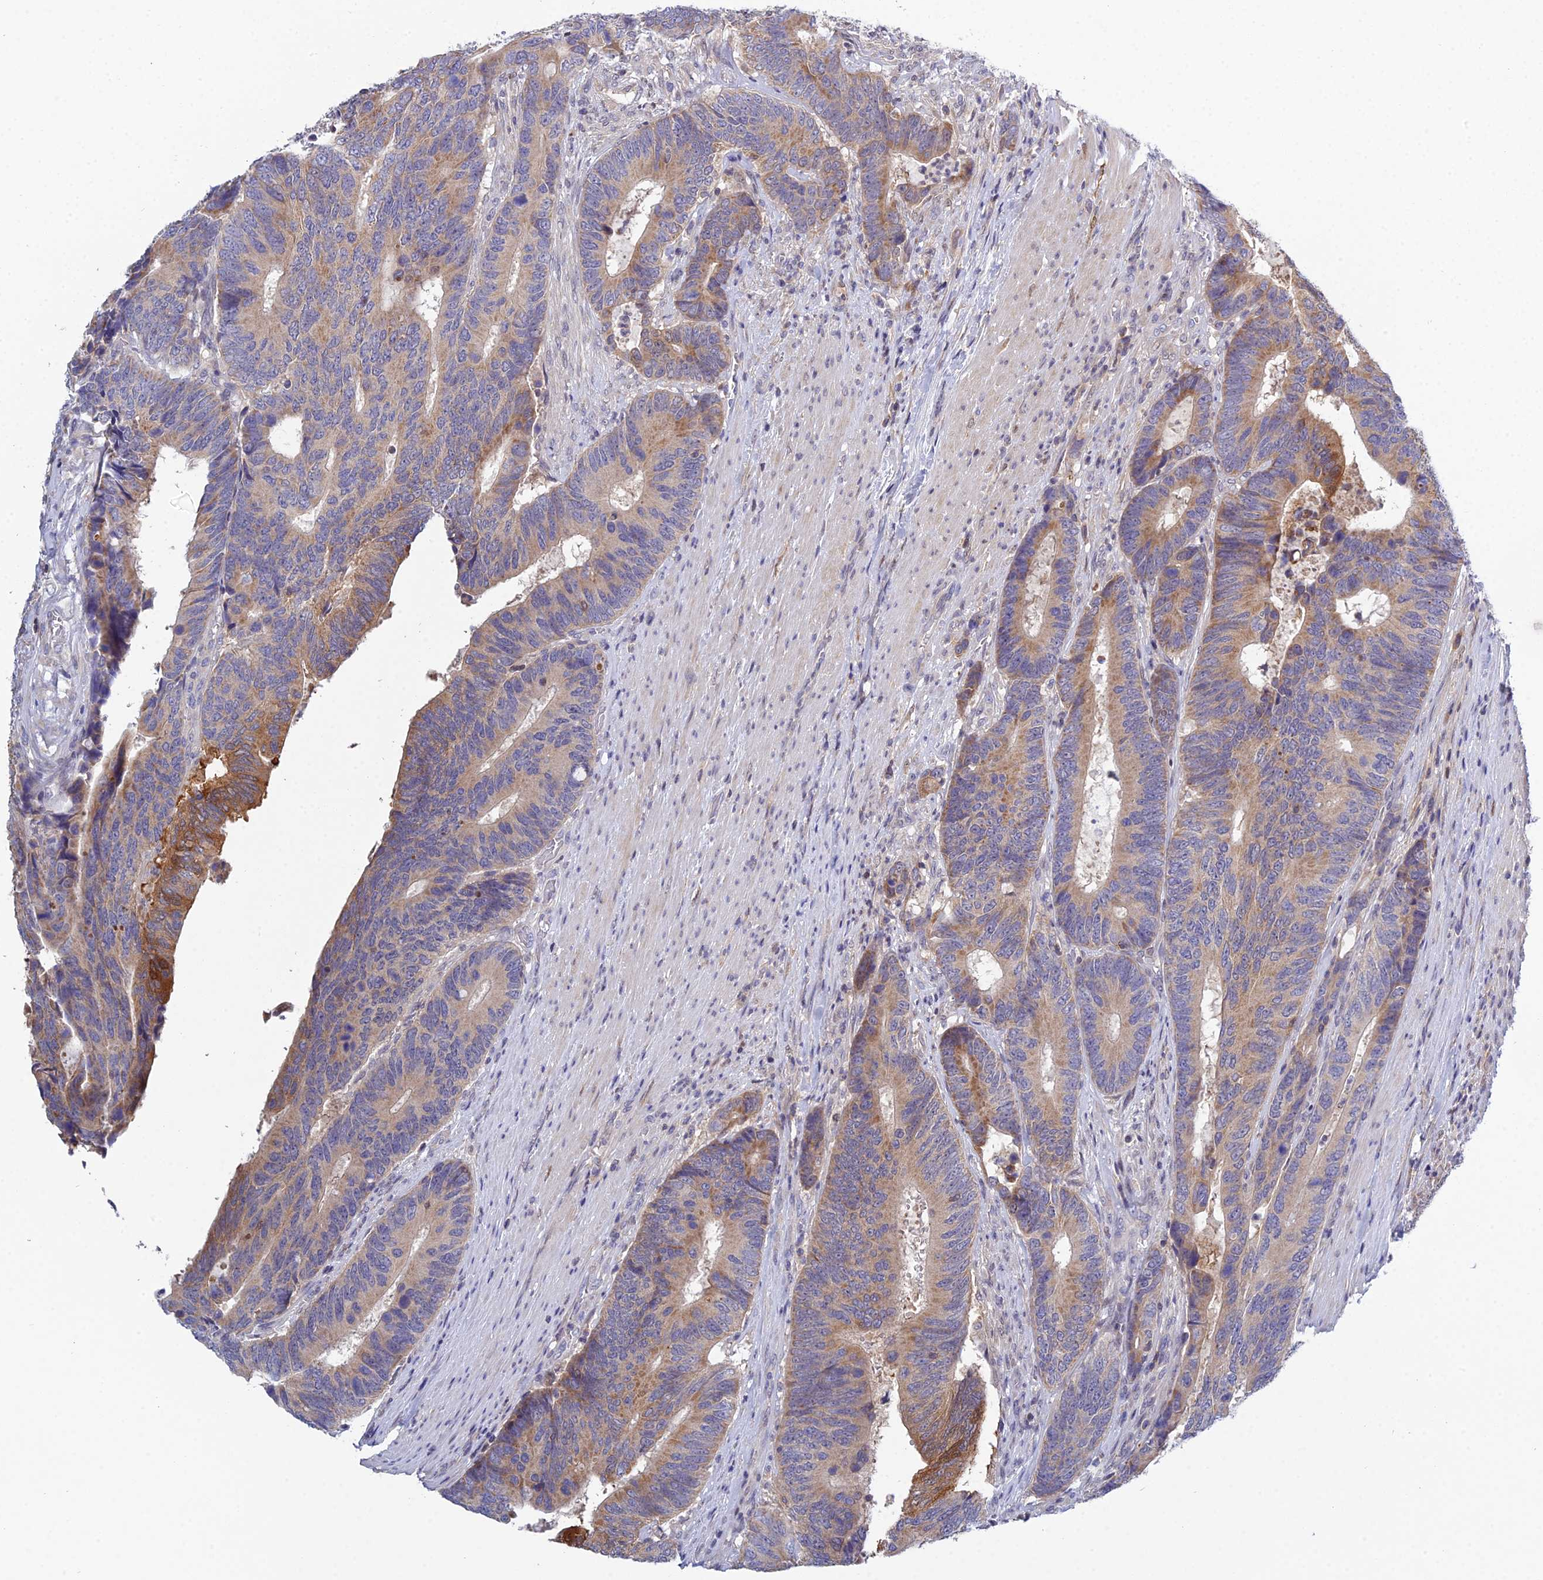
{"staining": {"intensity": "moderate", "quantity": "25%-75%", "location": "cytoplasmic/membranous"}, "tissue": "colorectal cancer", "cell_type": "Tumor cells", "image_type": "cancer", "snomed": [{"axis": "morphology", "description": "Adenocarcinoma, NOS"}, {"axis": "topography", "description": "Colon"}], "caption": "Tumor cells display medium levels of moderate cytoplasmic/membranous positivity in about 25%-75% of cells in colorectal cancer (adenocarcinoma).", "gene": "ELOA2", "patient": {"sex": "male", "age": 87}}